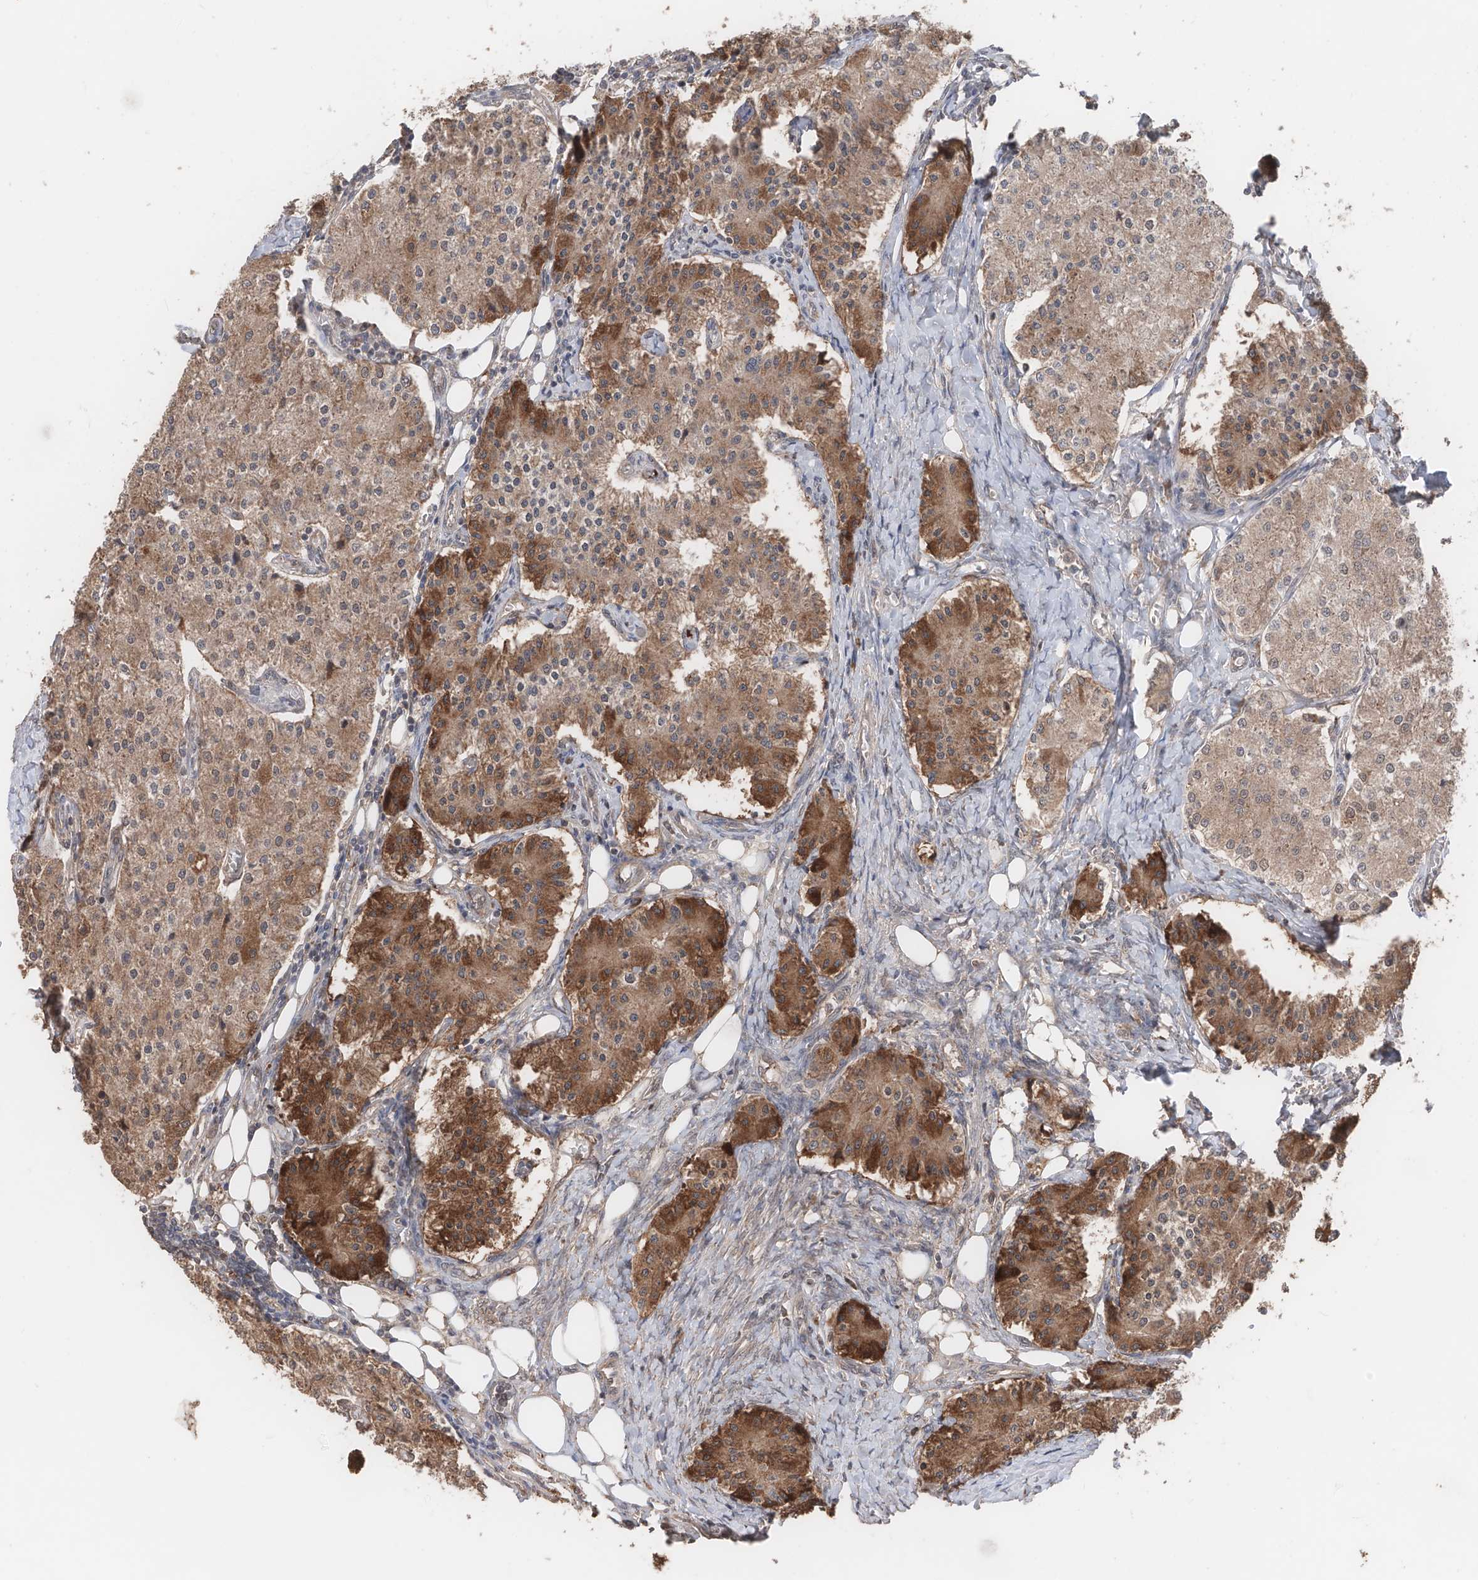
{"staining": {"intensity": "strong", "quantity": "25%-75%", "location": "cytoplasmic/membranous"}, "tissue": "carcinoid", "cell_type": "Tumor cells", "image_type": "cancer", "snomed": [{"axis": "morphology", "description": "Carcinoid, malignant, NOS"}, {"axis": "topography", "description": "Colon"}], "caption": "The photomicrograph exhibits immunohistochemical staining of carcinoid (malignant). There is strong cytoplasmic/membranous staining is identified in about 25%-75% of tumor cells.", "gene": "FAM135A", "patient": {"sex": "female", "age": 52}}